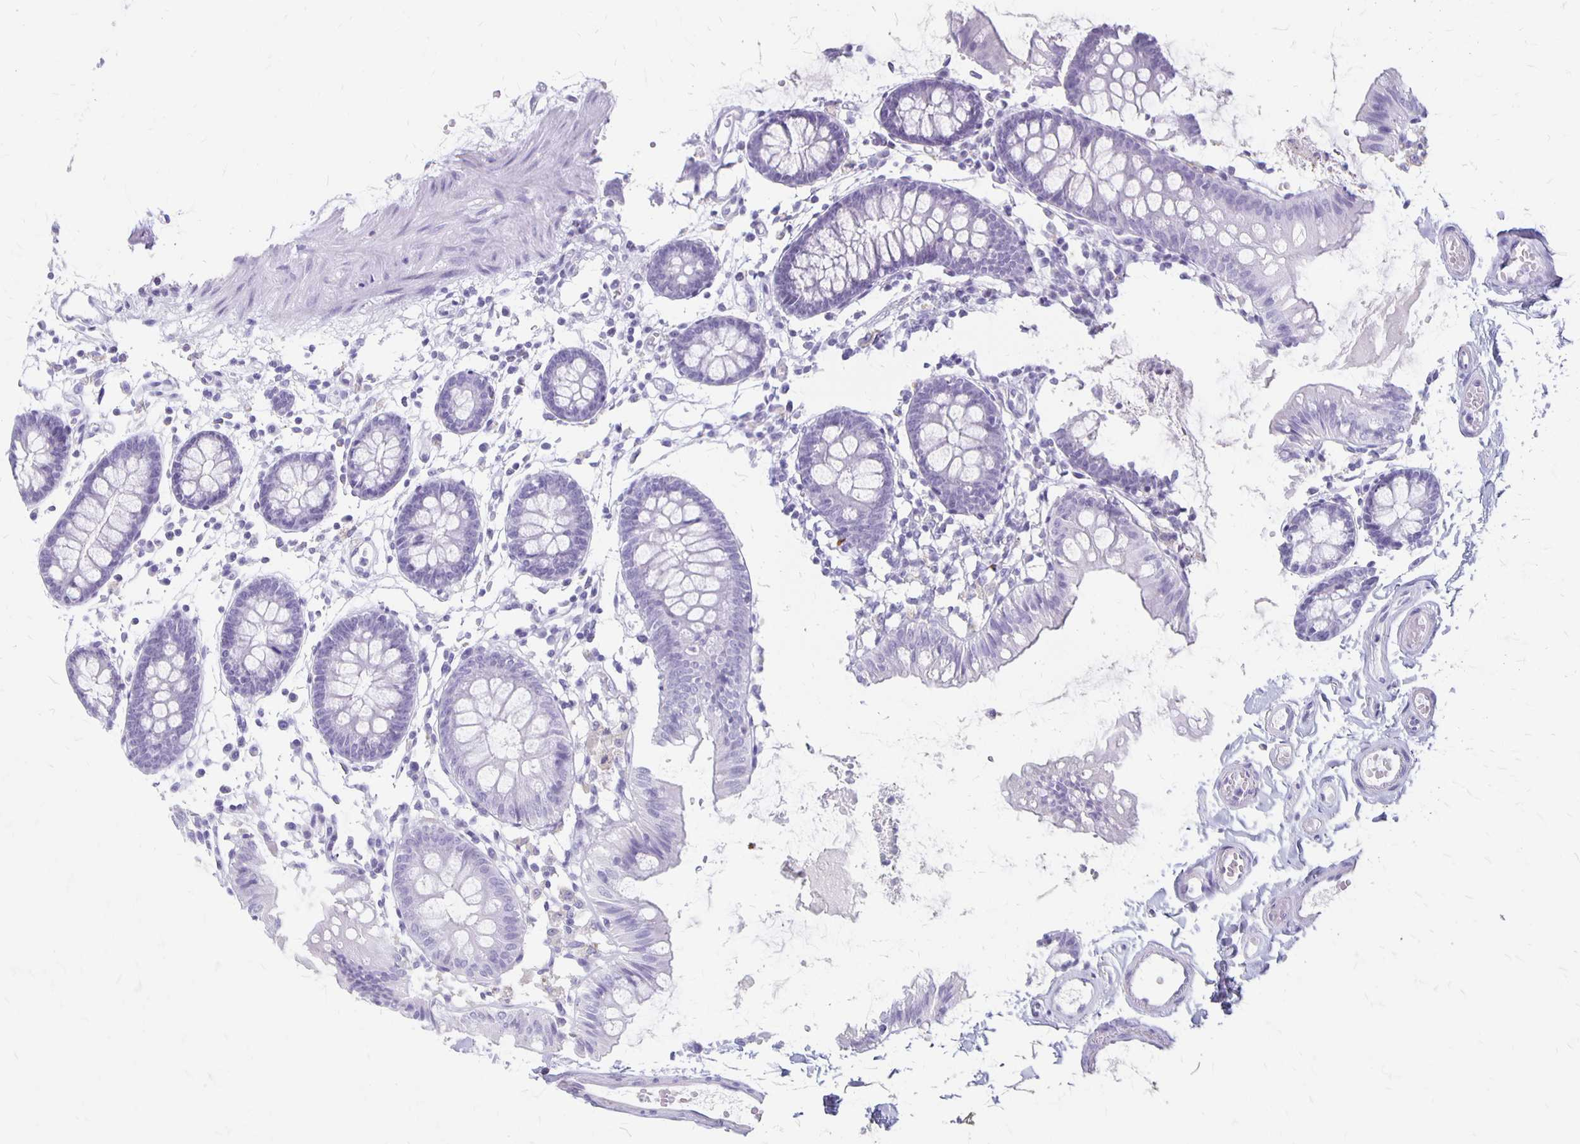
{"staining": {"intensity": "negative", "quantity": "none", "location": "none"}, "tissue": "colon", "cell_type": "Endothelial cells", "image_type": "normal", "snomed": [{"axis": "morphology", "description": "Normal tissue, NOS"}, {"axis": "topography", "description": "Colon"}], "caption": "DAB (3,3'-diaminobenzidine) immunohistochemical staining of benign human colon displays no significant staining in endothelial cells. (DAB IHC with hematoxylin counter stain).", "gene": "MAGEC2", "patient": {"sex": "female", "age": 84}}